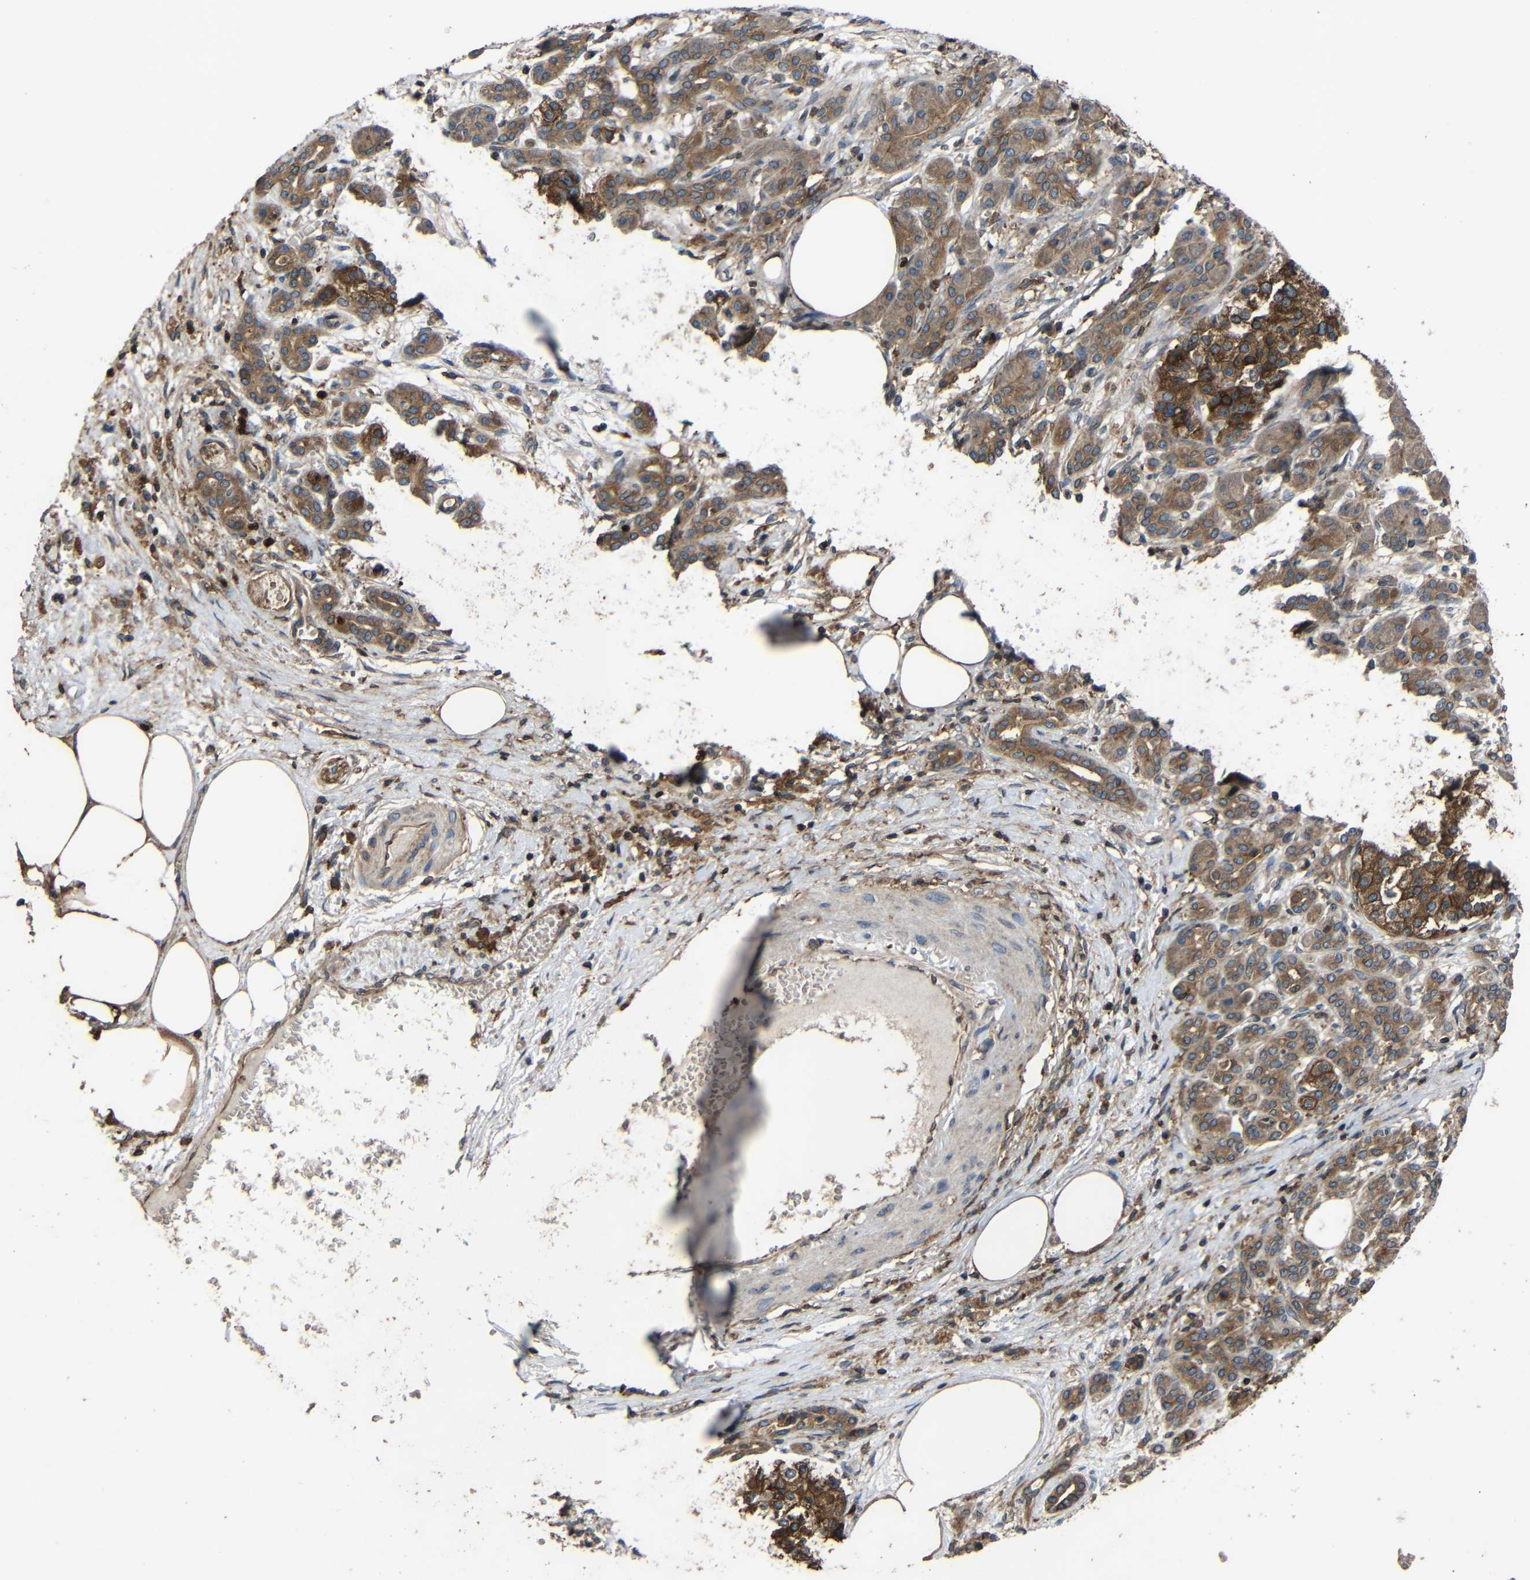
{"staining": {"intensity": "moderate", "quantity": ">75%", "location": "cytoplasmic/membranous"}, "tissue": "pancreatic cancer", "cell_type": "Tumor cells", "image_type": "cancer", "snomed": [{"axis": "morphology", "description": "Adenocarcinoma, NOS"}, {"axis": "topography", "description": "Pancreas"}], "caption": "Human pancreatic adenocarcinoma stained with a protein marker shows moderate staining in tumor cells.", "gene": "TREM2", "patient": {"sex": "female", "age": 70}}